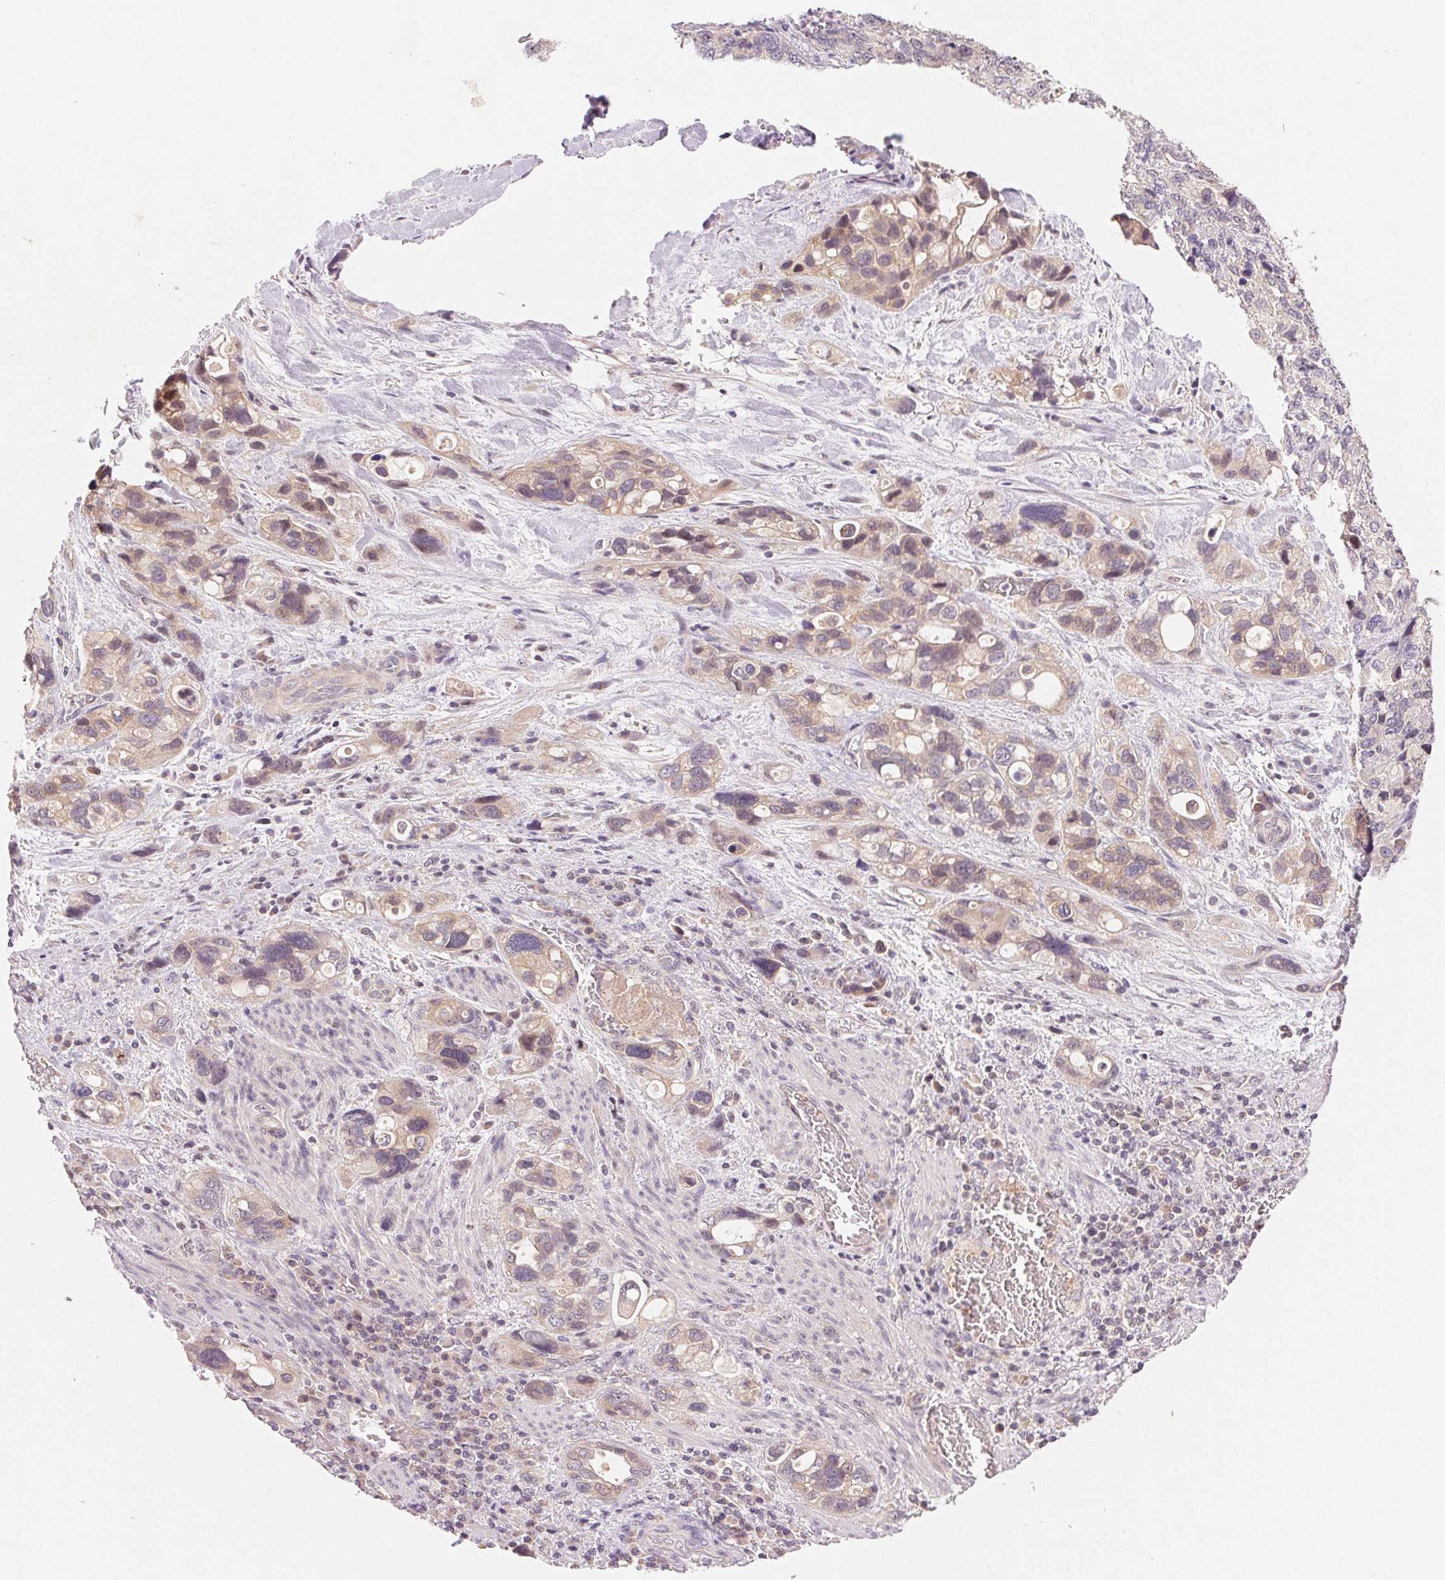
{"staining": {"intensity": "weak", "quantity": "<25%", "location": "cytoplasmic/membranous"}, "tissue": "stomach cancer", "cell_type": "Tumor cells", "image_type": "cancer", "snomed": [{"axis": "morphology", "description": "Adenocarcinoma, NOS"}, {"axis": "topography", "description": "Stomach, upper"}], "caption": "This image is of stomach cancer (adenocarcinoma) stained with immunohistochemistry (IHC) to label a protein in brown with the nuclei are counter-stained blue. There is no staining in tumor cells. (Immunohistochemistry (ihc), brightfield microscopy, high magnification).", "gene": "BNIP5", "patient": {"sex": "female", "age": 81}}